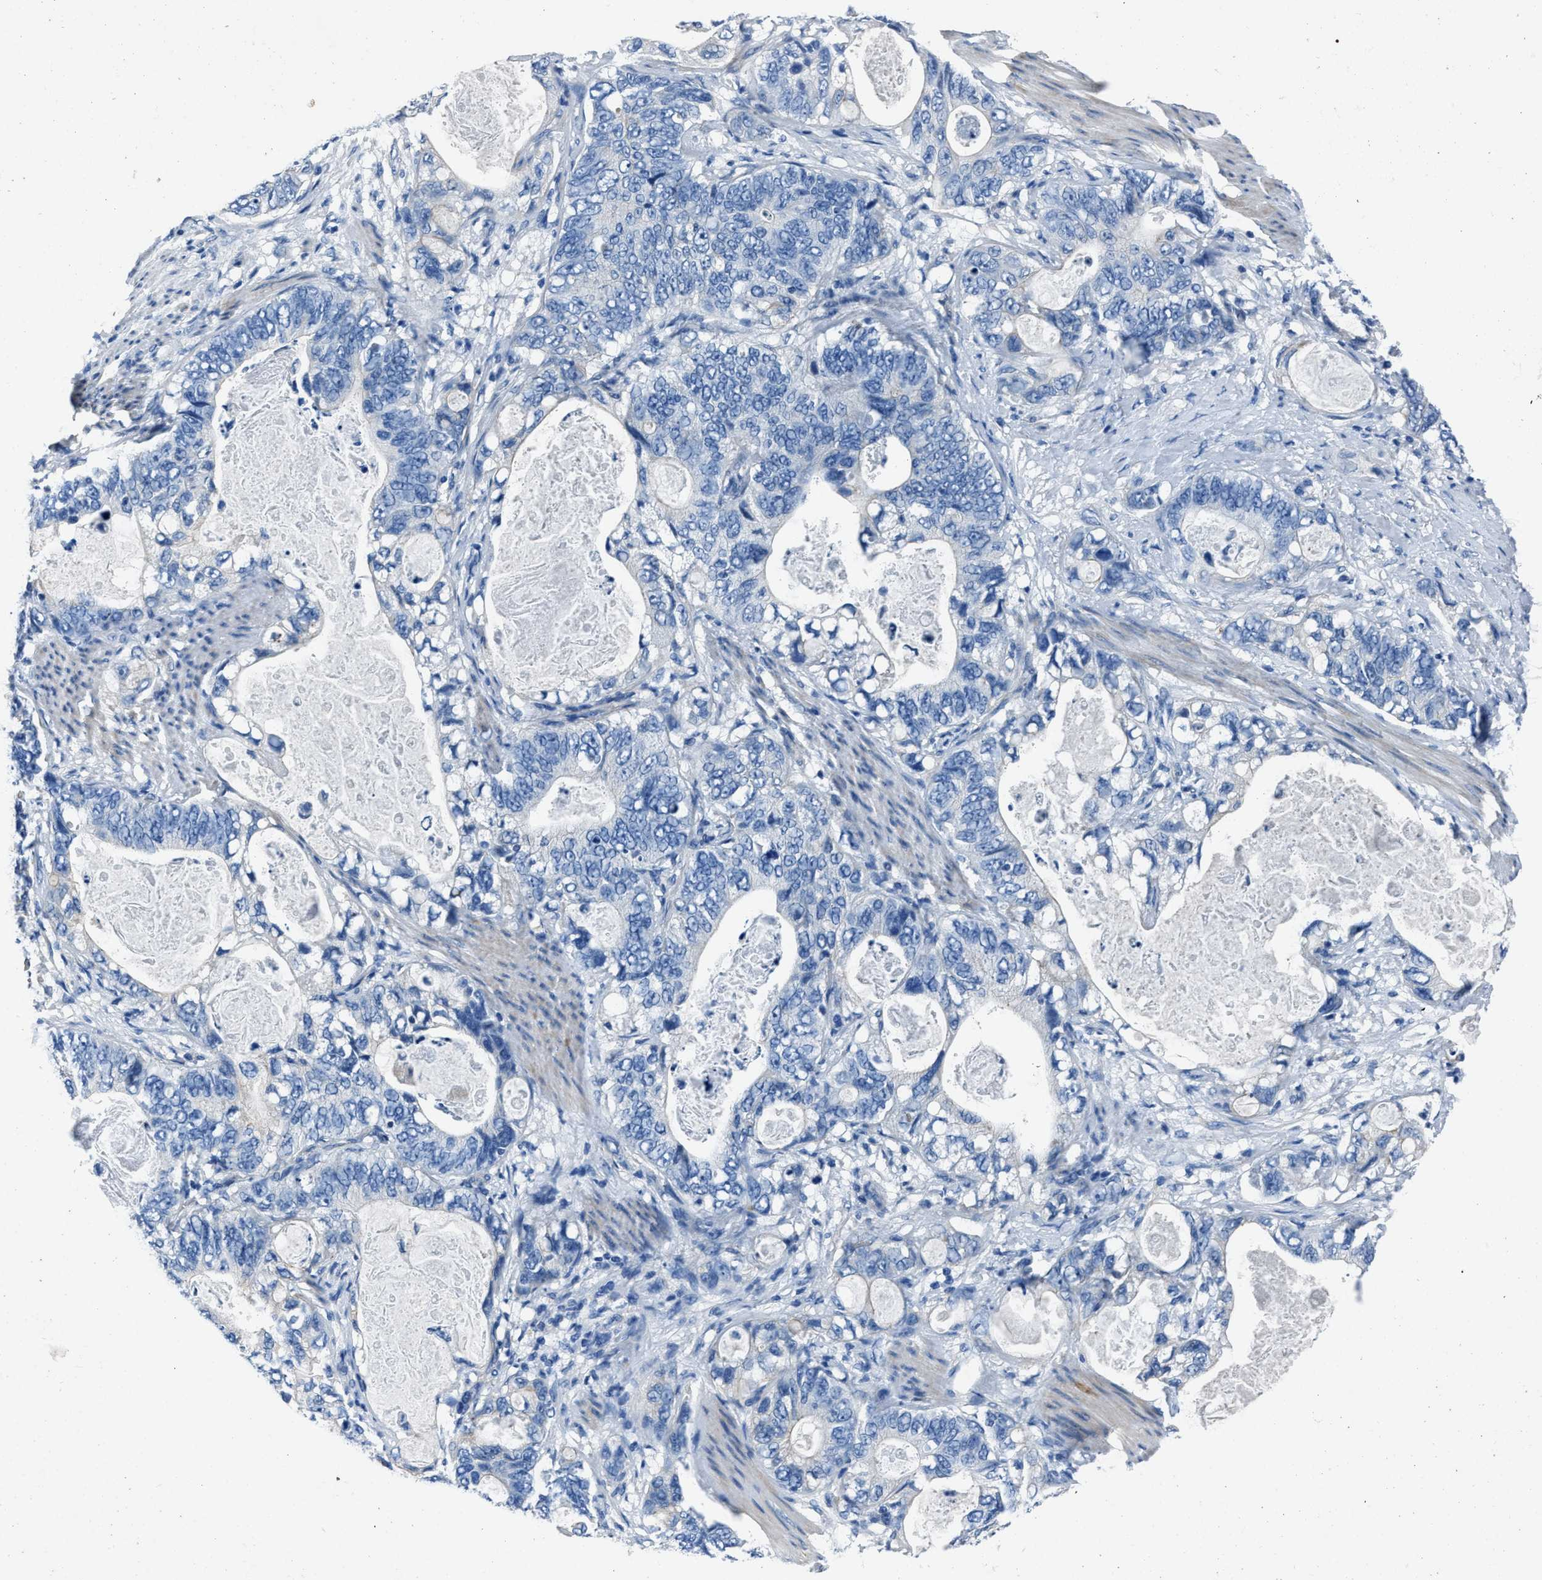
{"staining": {"intensity": "negative", "quantity": "none", "location": "none"}, "tissue": "stomach cancer", "cell_type": "Tumor cells", "image_type": "cancer", "snomed": [{"axis": "morphology", "description": "Normal tissue, NOS"}, {"axis": "morphology", "description": "Adenocarcinoma, NOS"}, {"axis": "topography", "description": "Stomach"}], "caption": "Immunohistochemistry (IHC) of human adenocarcinoma (stomach) demonstrates no expression in tumor cells. (Stains: DAB (3,3'-diaminobenzidine) immunohistochemistry (IHC) with hematoxylin counter stain, Microscopy: brightfield microscopy at high magnification).", "gene": "NACAD", "patient": {"sex": "female", "age": 89}}